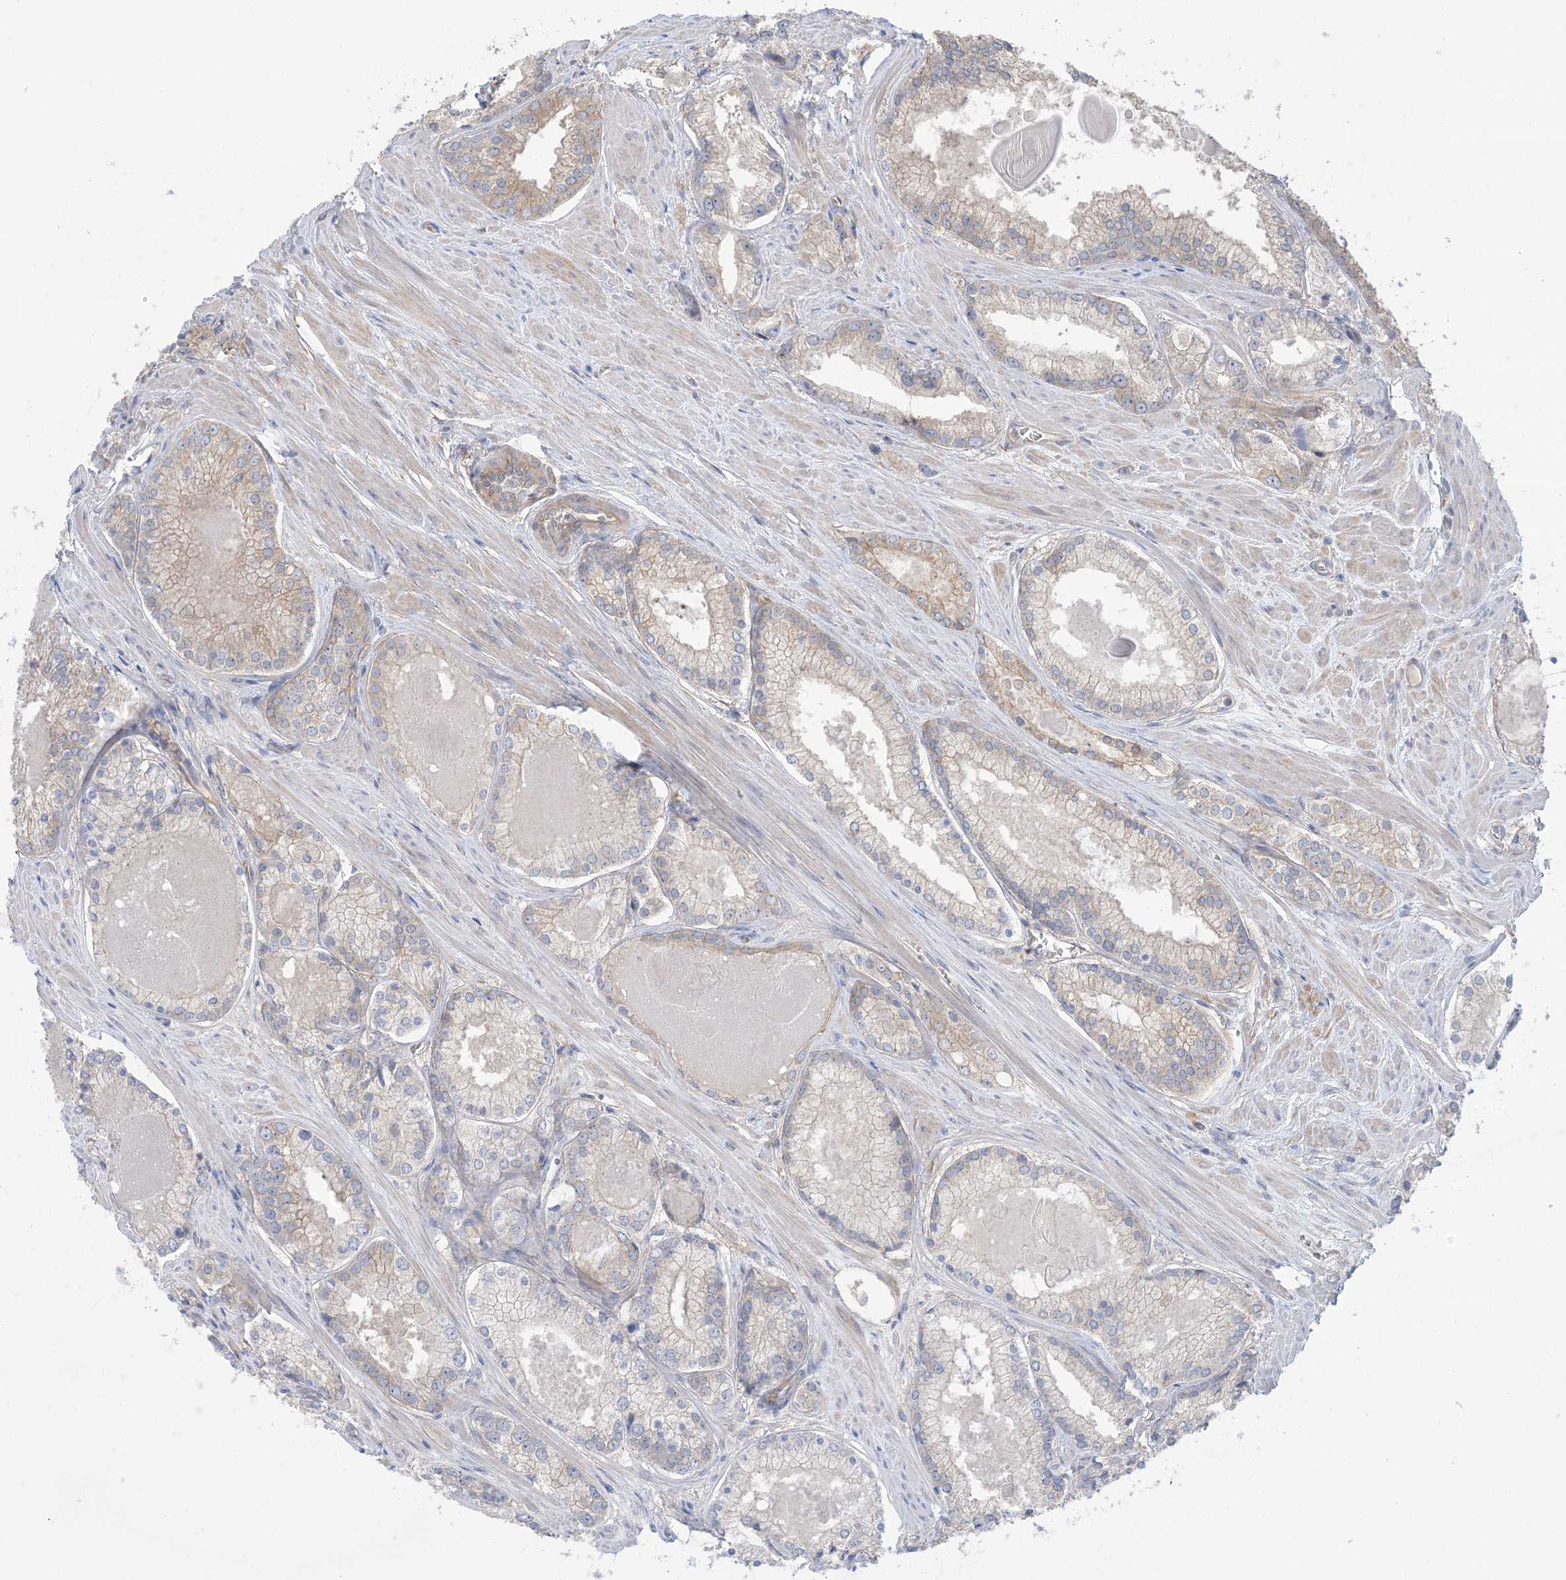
{"staining": {"intensity": "weak", "quantity": "<25%", "location": "cytoplasmic/membranous"}, "tissue": "prostate cancer", "cell_type": "Tumor cells", "image_type": "cancer", "snomed": [{"axis": "morphology", "description": "Adenocarcinoma, Low grade"}, {"axis": "topography", "description": "Prostate"}], "caption": "Immunohistochemical staining of human prostate cancer displays no significant expression in tumor cells.", "gene": "CCNY", "patient": {"sex": "male", "age": 54}}